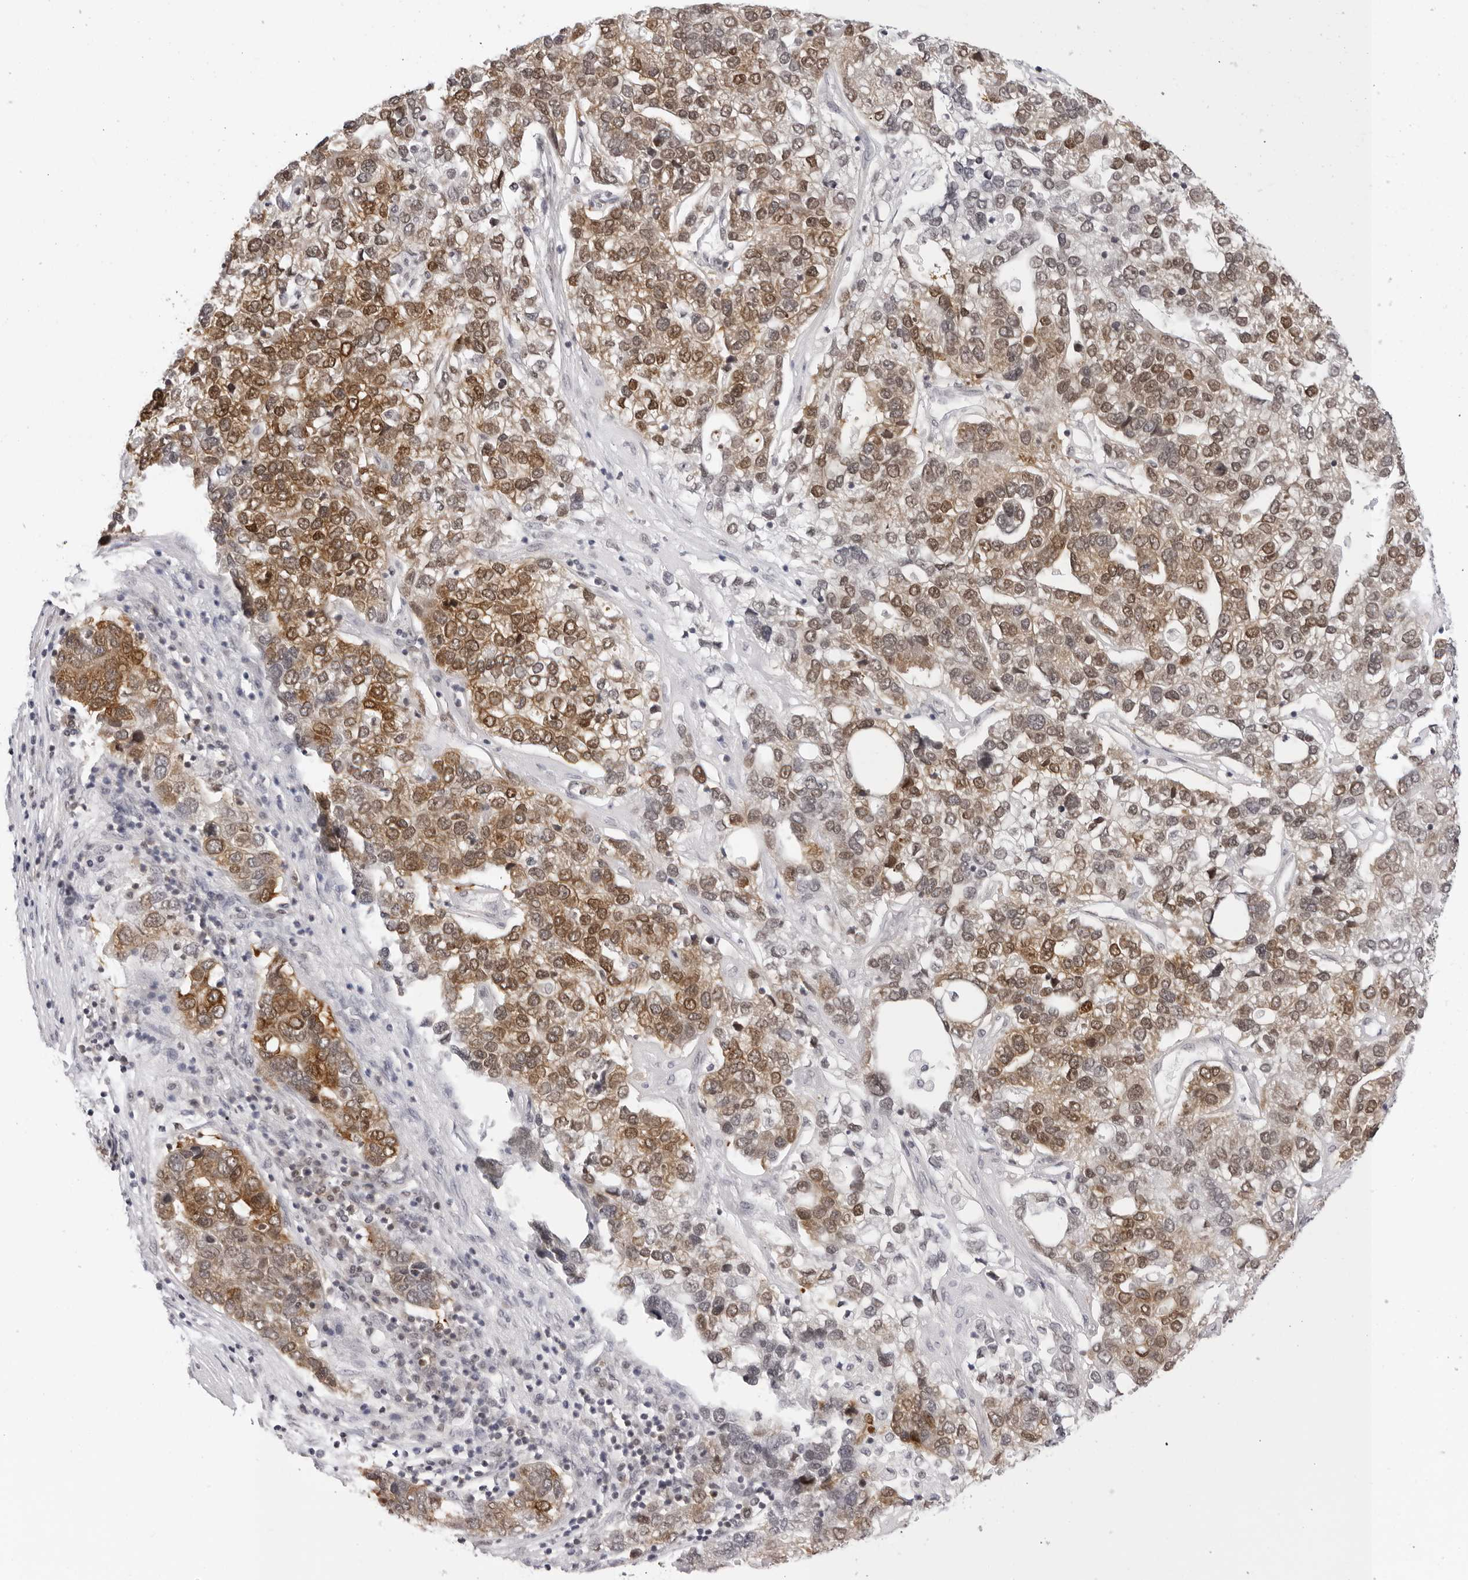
{"staining": {"intensity": "moderate", "quantity": ">75%", "location": "cytoplasmic/membranous,nuclear"}, "tissue": "pancreatic cancer", "cell_type": "Tumor cells", "image_type": "cancer", "snomed": [{"axis": "morphology", "description": "Adenocarcinoma, NOS"}, {"axis": "topography", "description": "Pancreas"}], "caption": "High-magnification brightfield microscopy of adenocarcinoma (pancreatic) stained with DAB (3,3'-diaminobenzidine) (brown) and counterstained with hematoxylin (blue). tumor cells exhibit moderate cytoplasmic/membranous and nuclear staining is present in about>75% of cells.", "gene": "WDR77", "patient": {"sex": "female", "age": 61}}